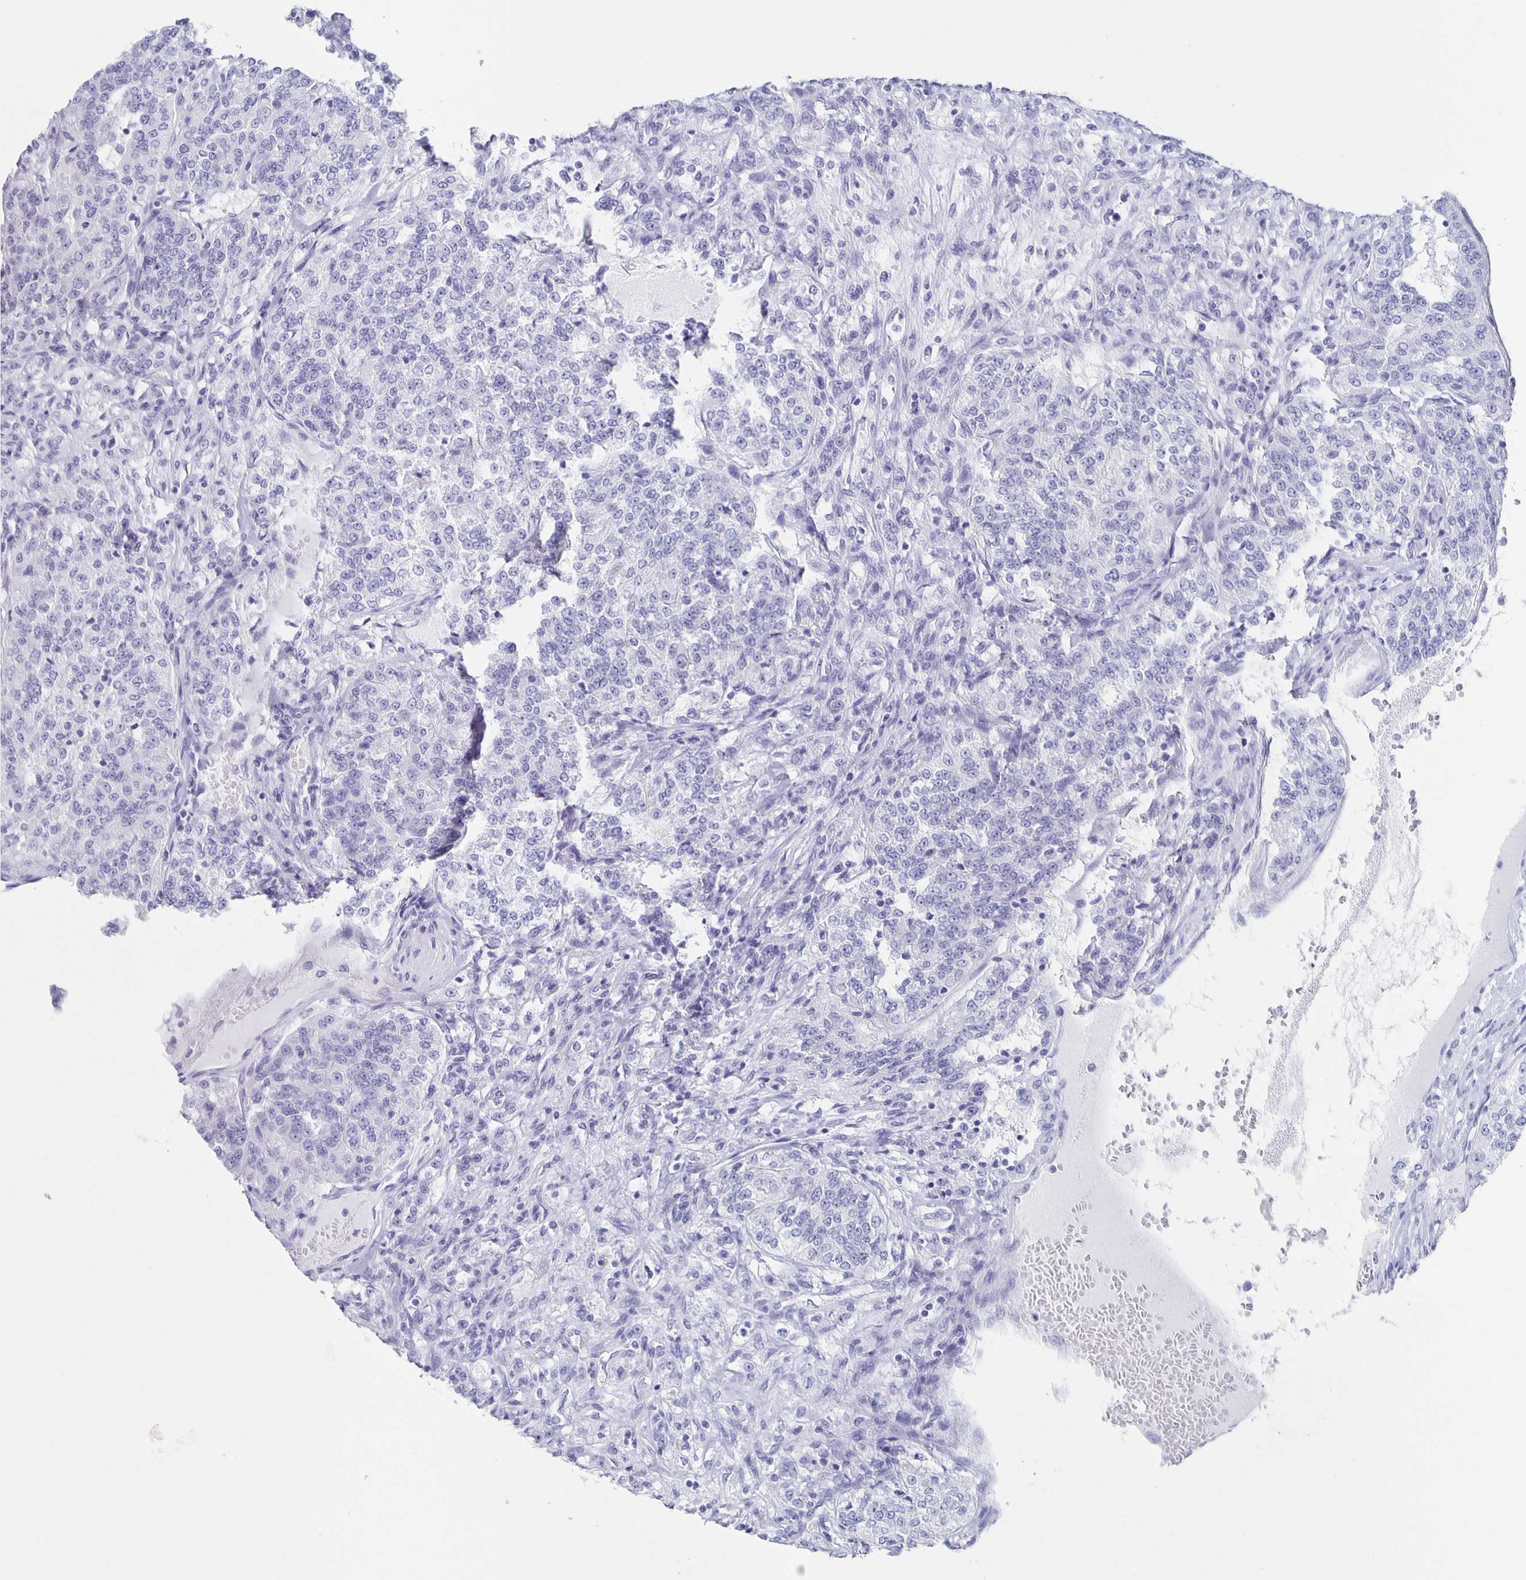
{"staining": {"intensity": "negative", "quantity": "none", "location": "none"}, "tissue": "renal cancer", "cell_type": "Tumor cells", "image_type": "cancer", "snomed": [{"axis": "morphology", "description": "Adenocarcinoma, NOS"}, {"axis": "topography", "description": "Kidney"}], "caption": "Immunohistochemistry (IHC) image of neoplastic tissue: renal cancer stained with DAB (3,3'-diaminobenzidine) shows no significant protein positivity in tumor cells.", "gene": "SLC34A2", "patient": {"sex": "female", "age": 63}}